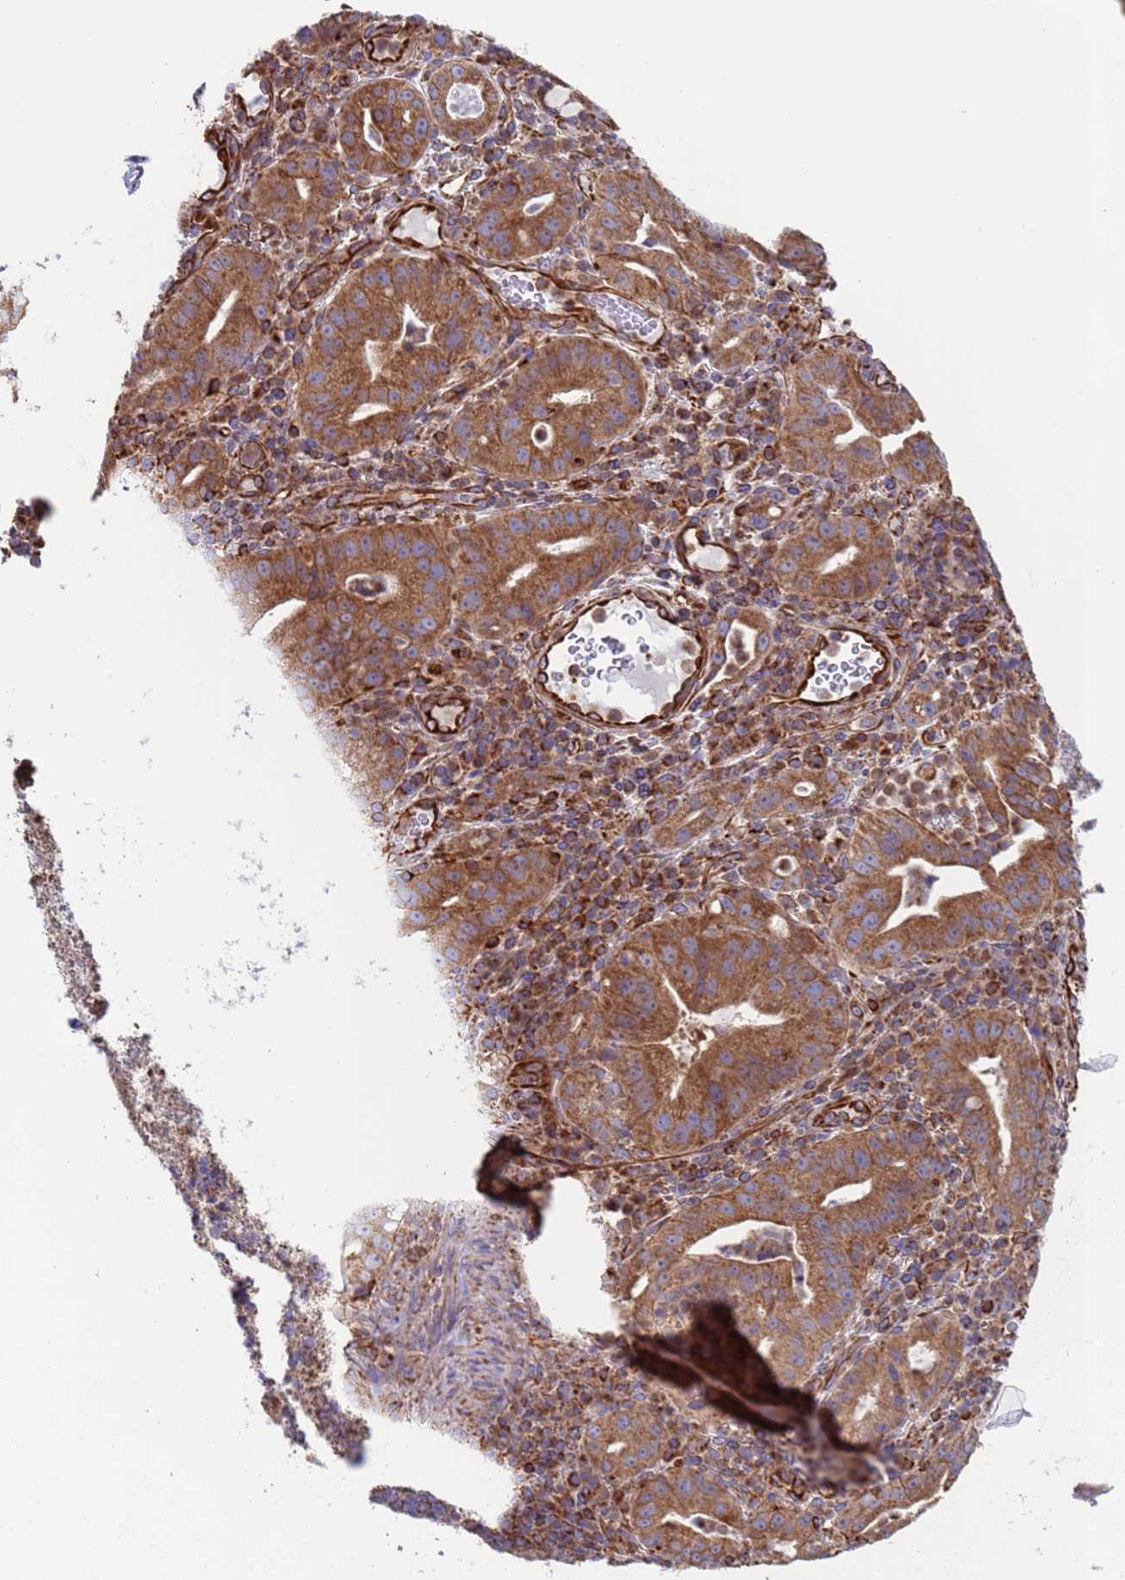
{"staining": {"intensity": "strong", "quantity": "25%-75%", "location": "cytoplasmic/membranous"}, "tissue": "pancreatic cancer", "cell_type": "Tumor cells", "image_type": "cancer", "snomed": [{"axis": "morphology", "description": "Adenocarcinoma, NOS"}, {"axis": "topography", "description": "Pancreas"}], "caption": "Pancreatic cancer tissue demonstrates strong cytoplasmic/membranous positivity in about 25%-75% of tumor cells", "gene": "NUDT12", "patient": {"sex": "male", "age": 71}}